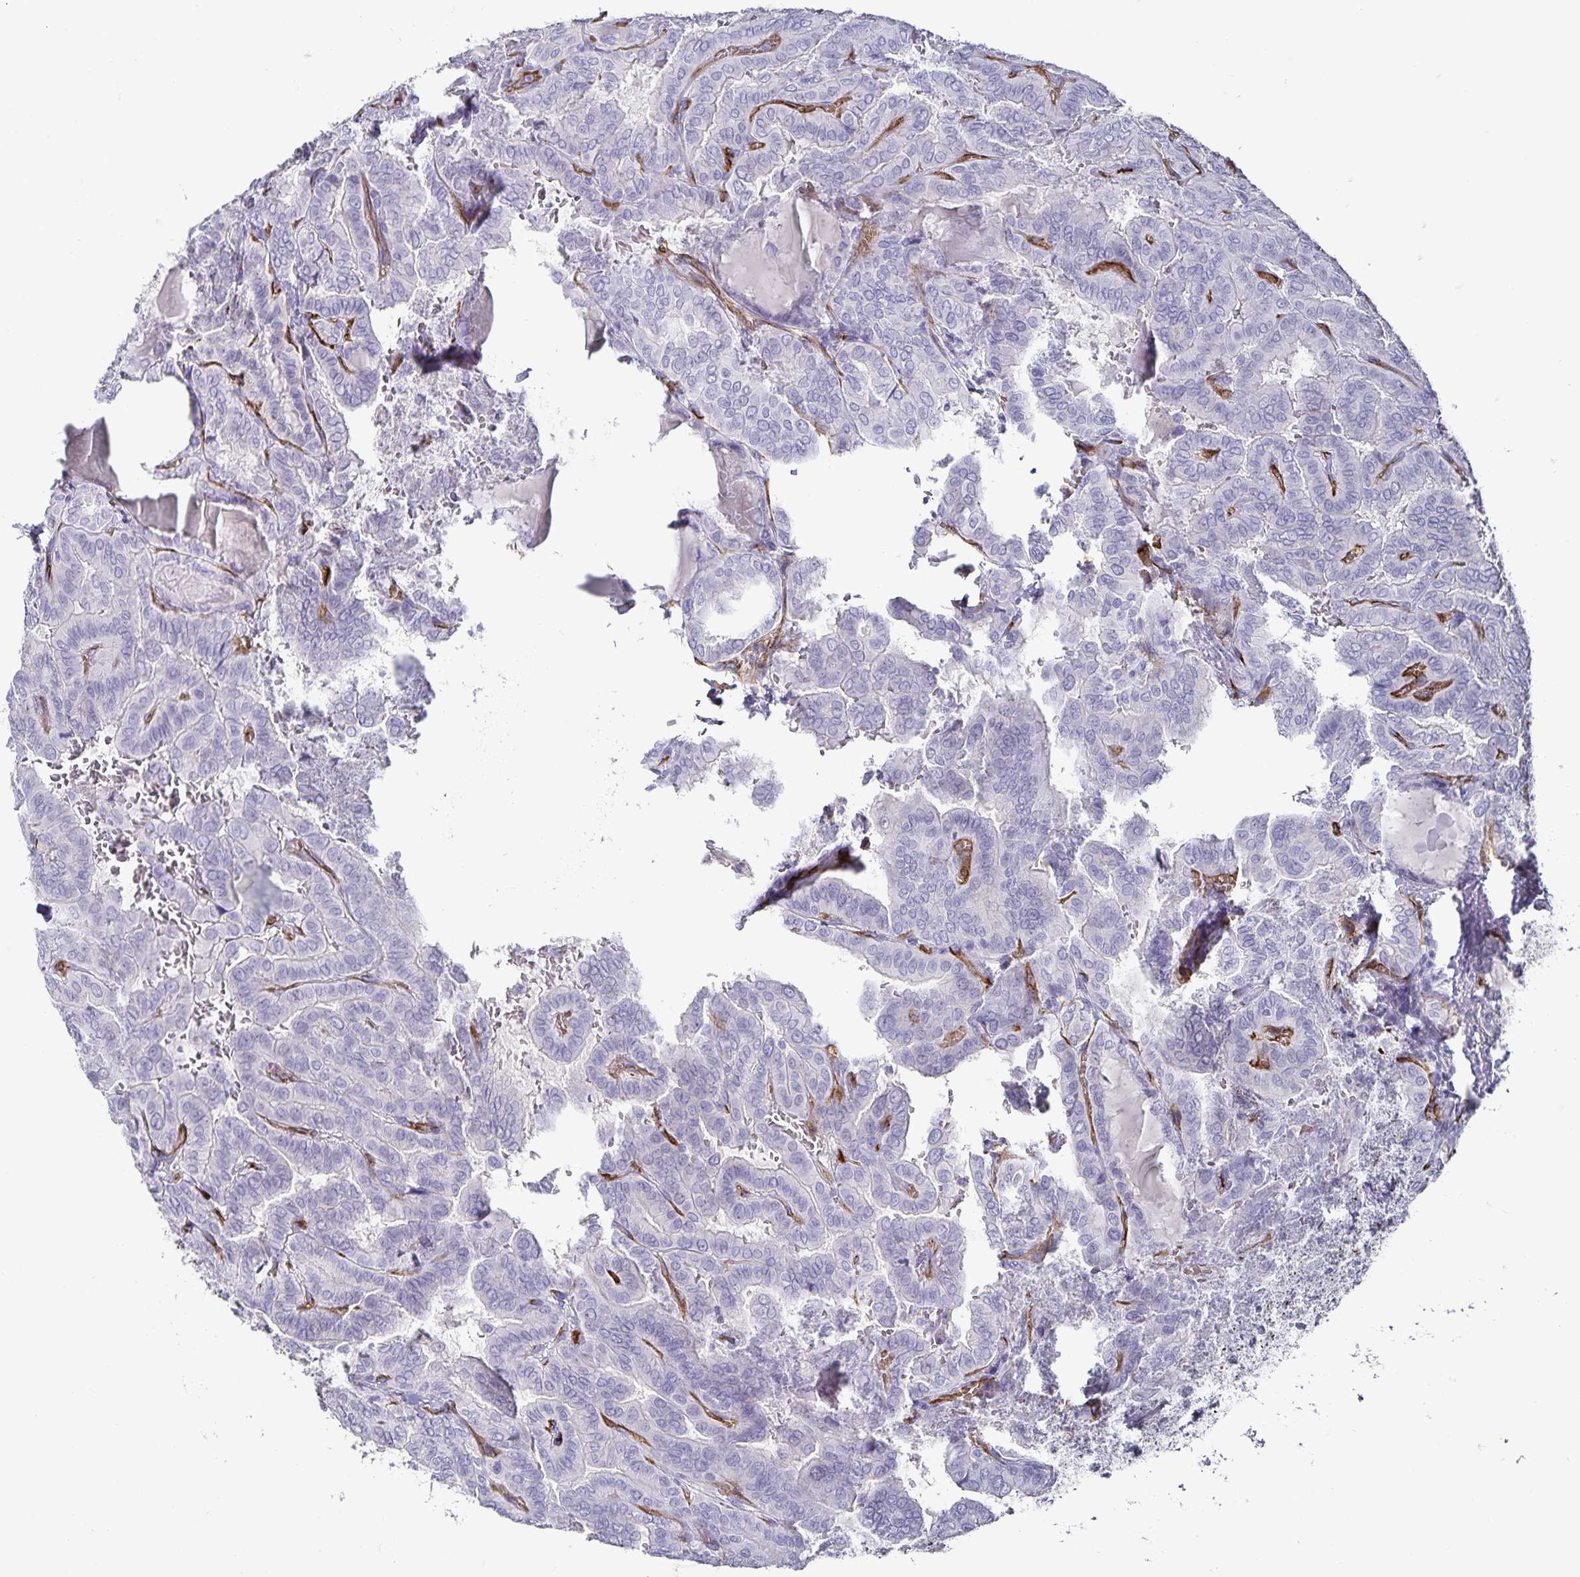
{"staining": {"intensity": "negative", "quantity": "none", "location": "none"}, "tissue": "thyroid cancer", "cell_type": "Tumor cells", "image_type": "cancer", "snomed": [{"axis": "morphology", "description": "Papillary adenocarcinoma, NOS"}, {"axis": "topography", "description": "Thyroid gland"}], "caption": "Immunohistochemical staining of human thyroid cancer exhibits no significant staining in tumor cells.", "gene": "PODXL", "patient": {"sex": "female", "age": 46}}